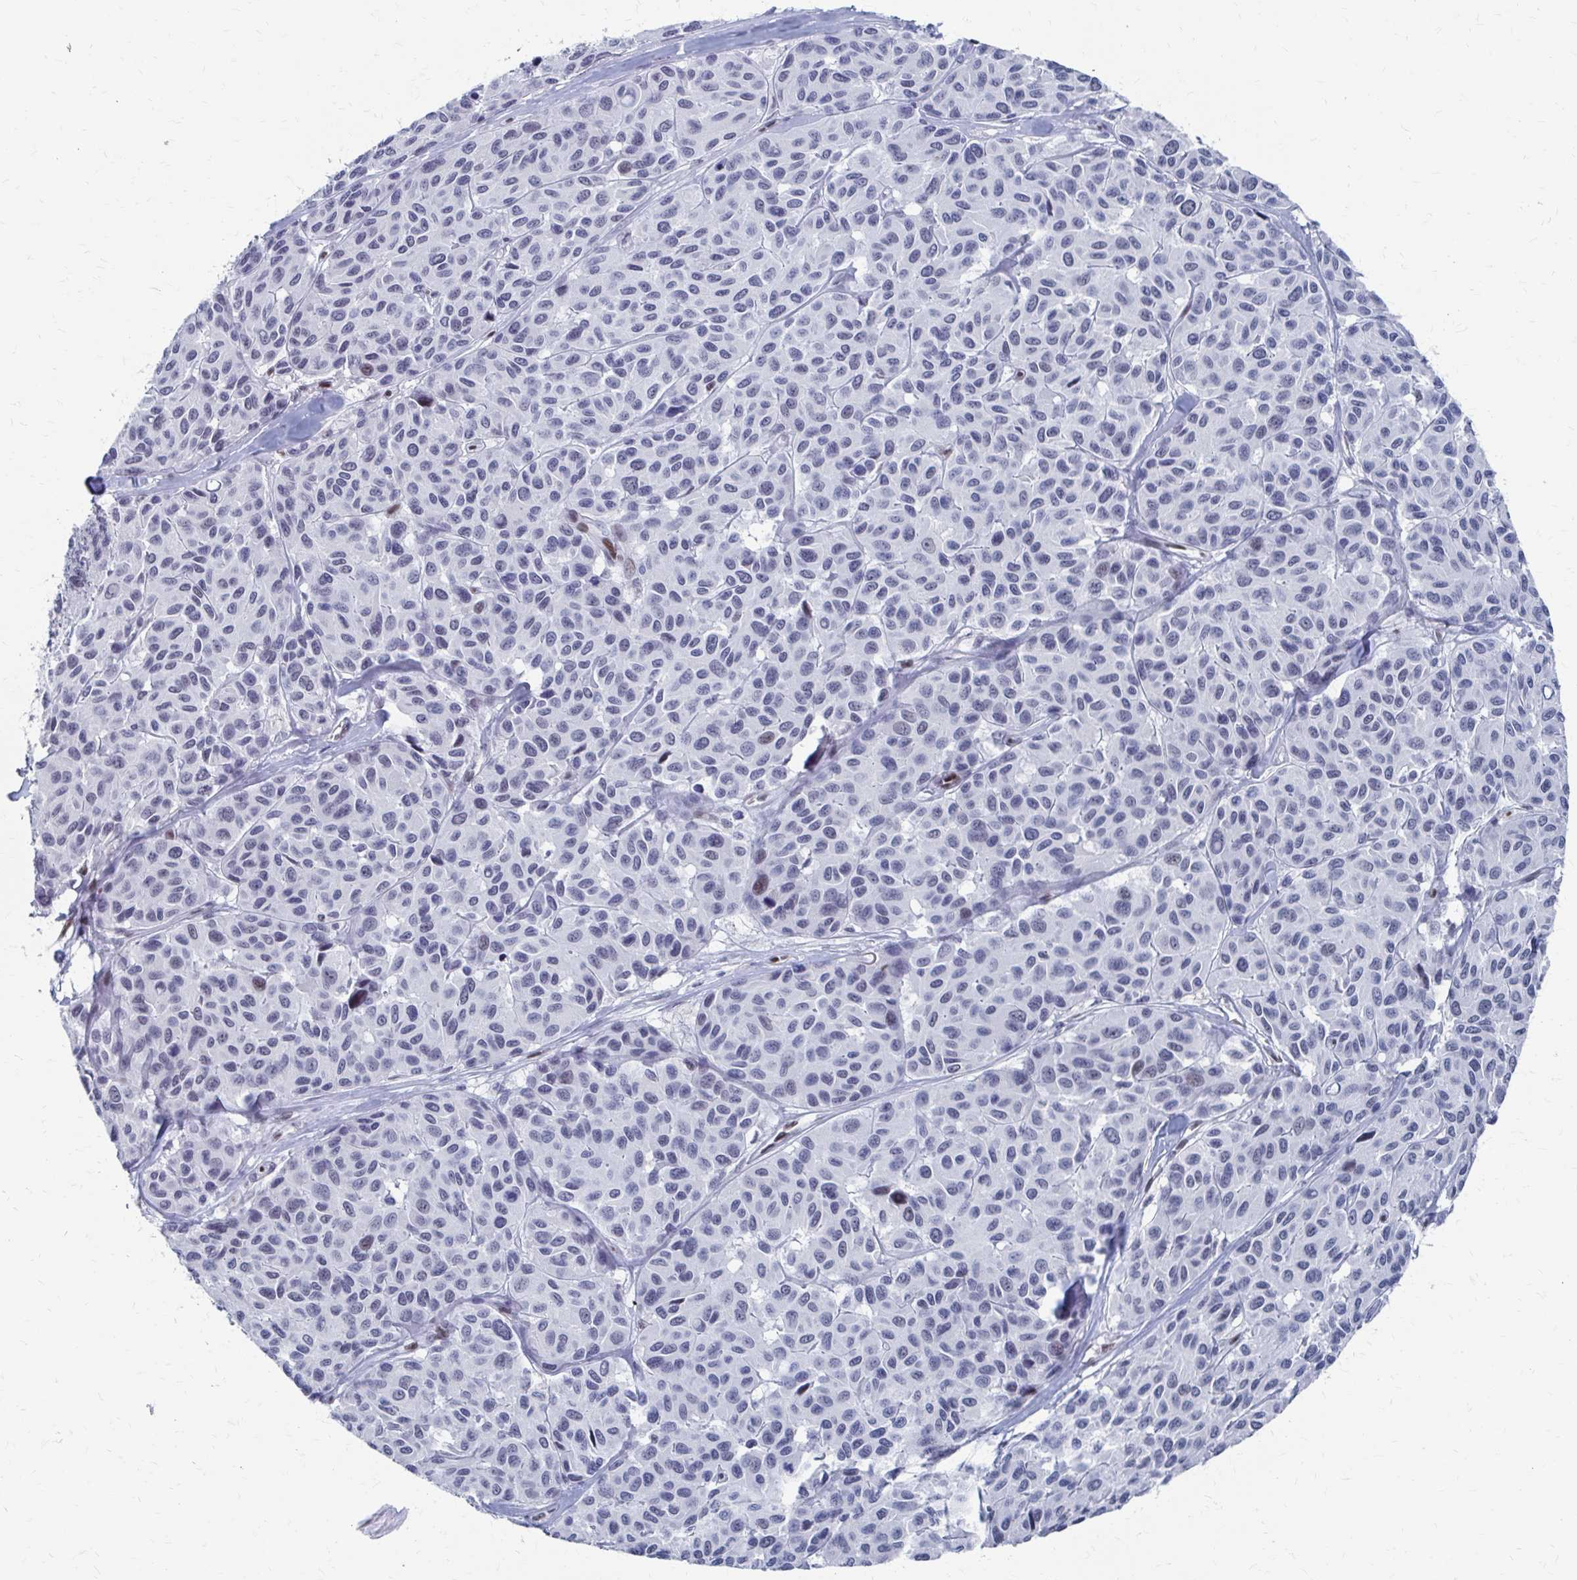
{"staining": {"intensity": "negative", "quantity": "none", "location": "none"}, "tissue": "melanoma", "cell_type": "Tumor cells", "image_type": "cancer", "snomed": [{"axis": "morphology", "description": "Malignant melanoma, NOS"}, {"axis": "topography", "description": "Skin"}], "caption": "Tumor cells show no significant protein positivity in malignant melanoma.", "gene": "CDIN1", "patient": {"sex": "female", "age": 66}}